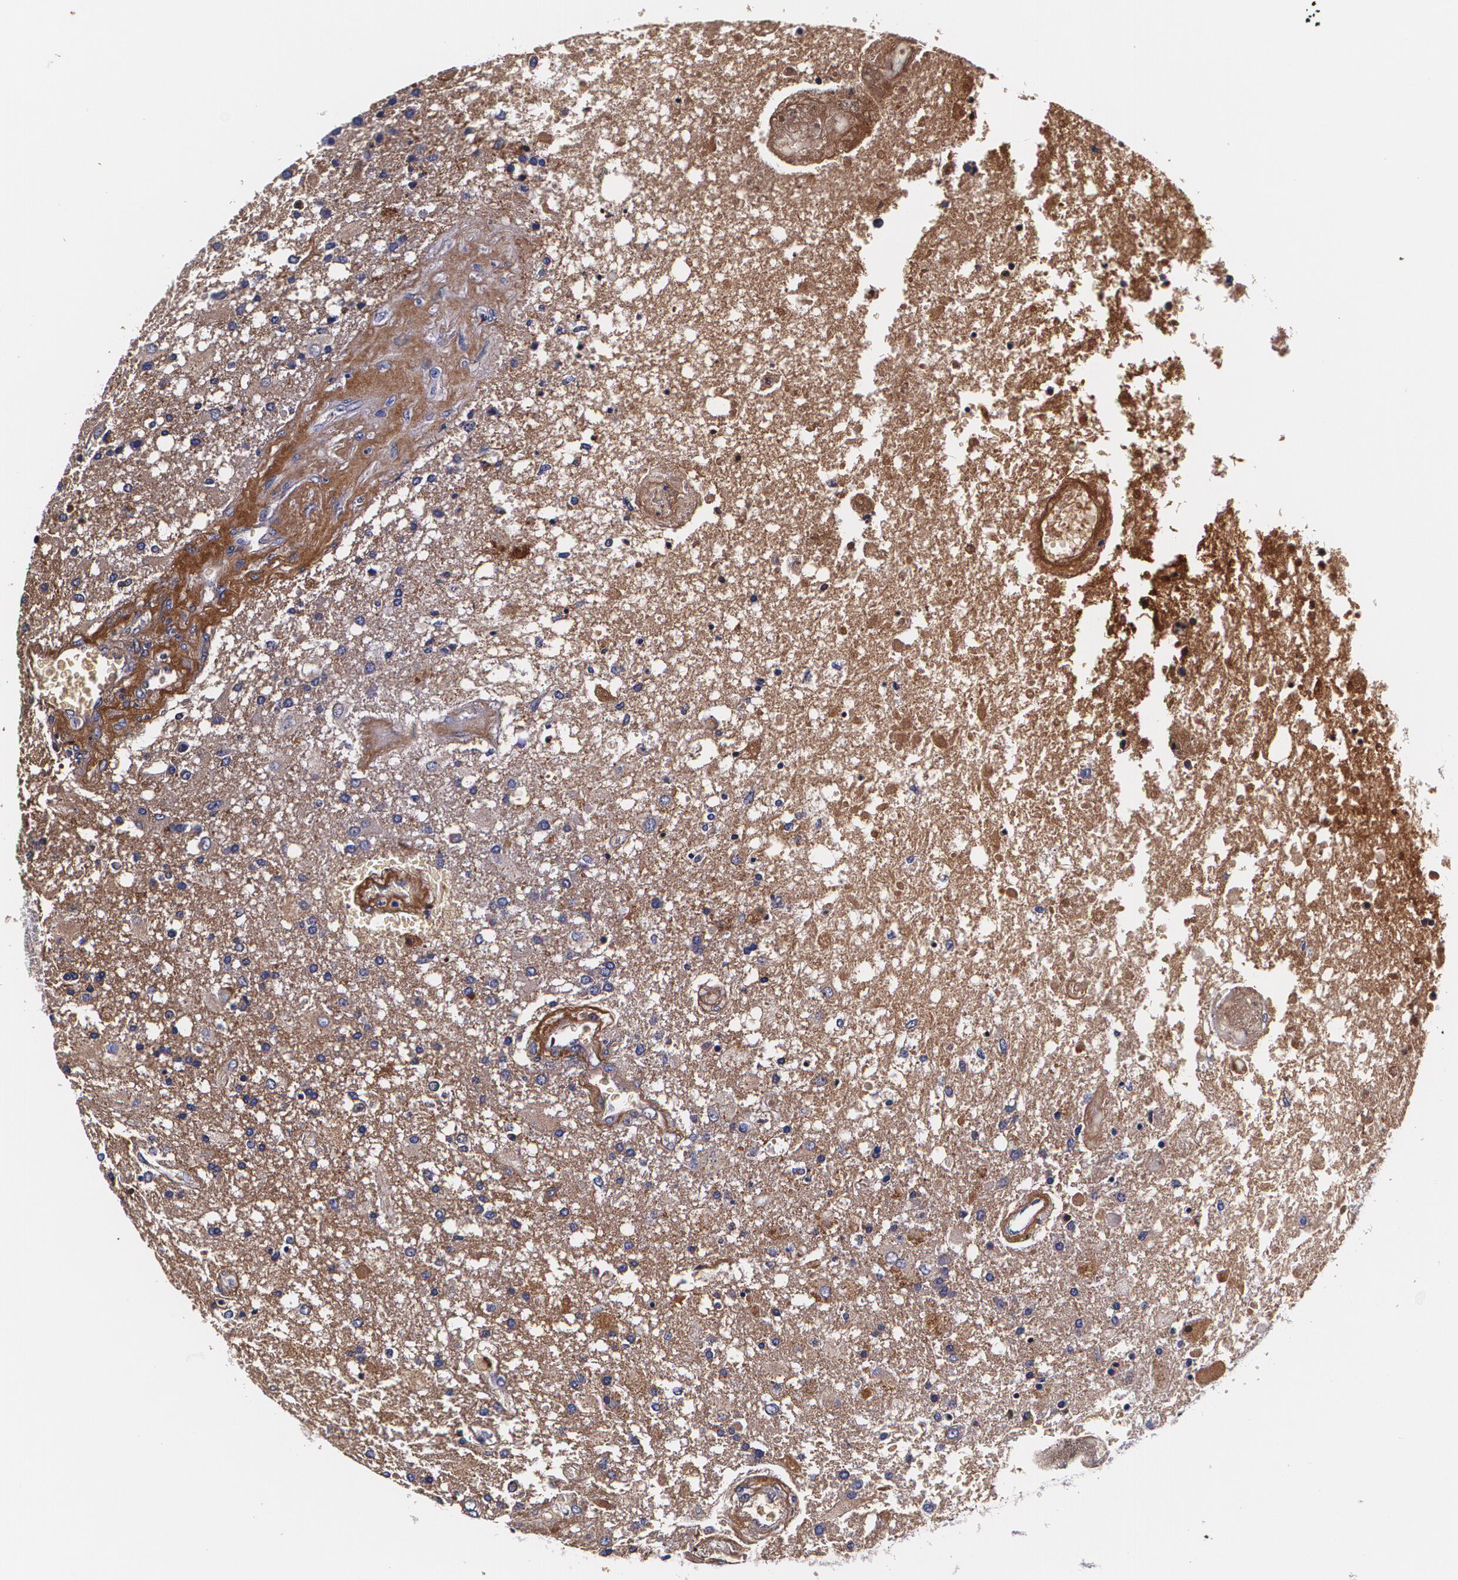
{"staining": {"intensity": "negative", "quantity": "none", "location": "none"}, "tissue": "glioma", "cell_type": "Tumor cells", "image_type": "cancer", "snomed": [{"axis": "morphology", "description": "Glioma, malignant, High grade"}, {"axis": "topography", "description": "Cerebral cortex"}], "caption": "High magnification brightfield microscopy of malignant glioma (high-grade) stained with DAB (3,3'-diaminobenzidine) (brown) and counterstained with hematoxylin (blue): tumor cells show no significant staining.", "gene": "TTR", "patient": {"sex": "male", "age": 79}}